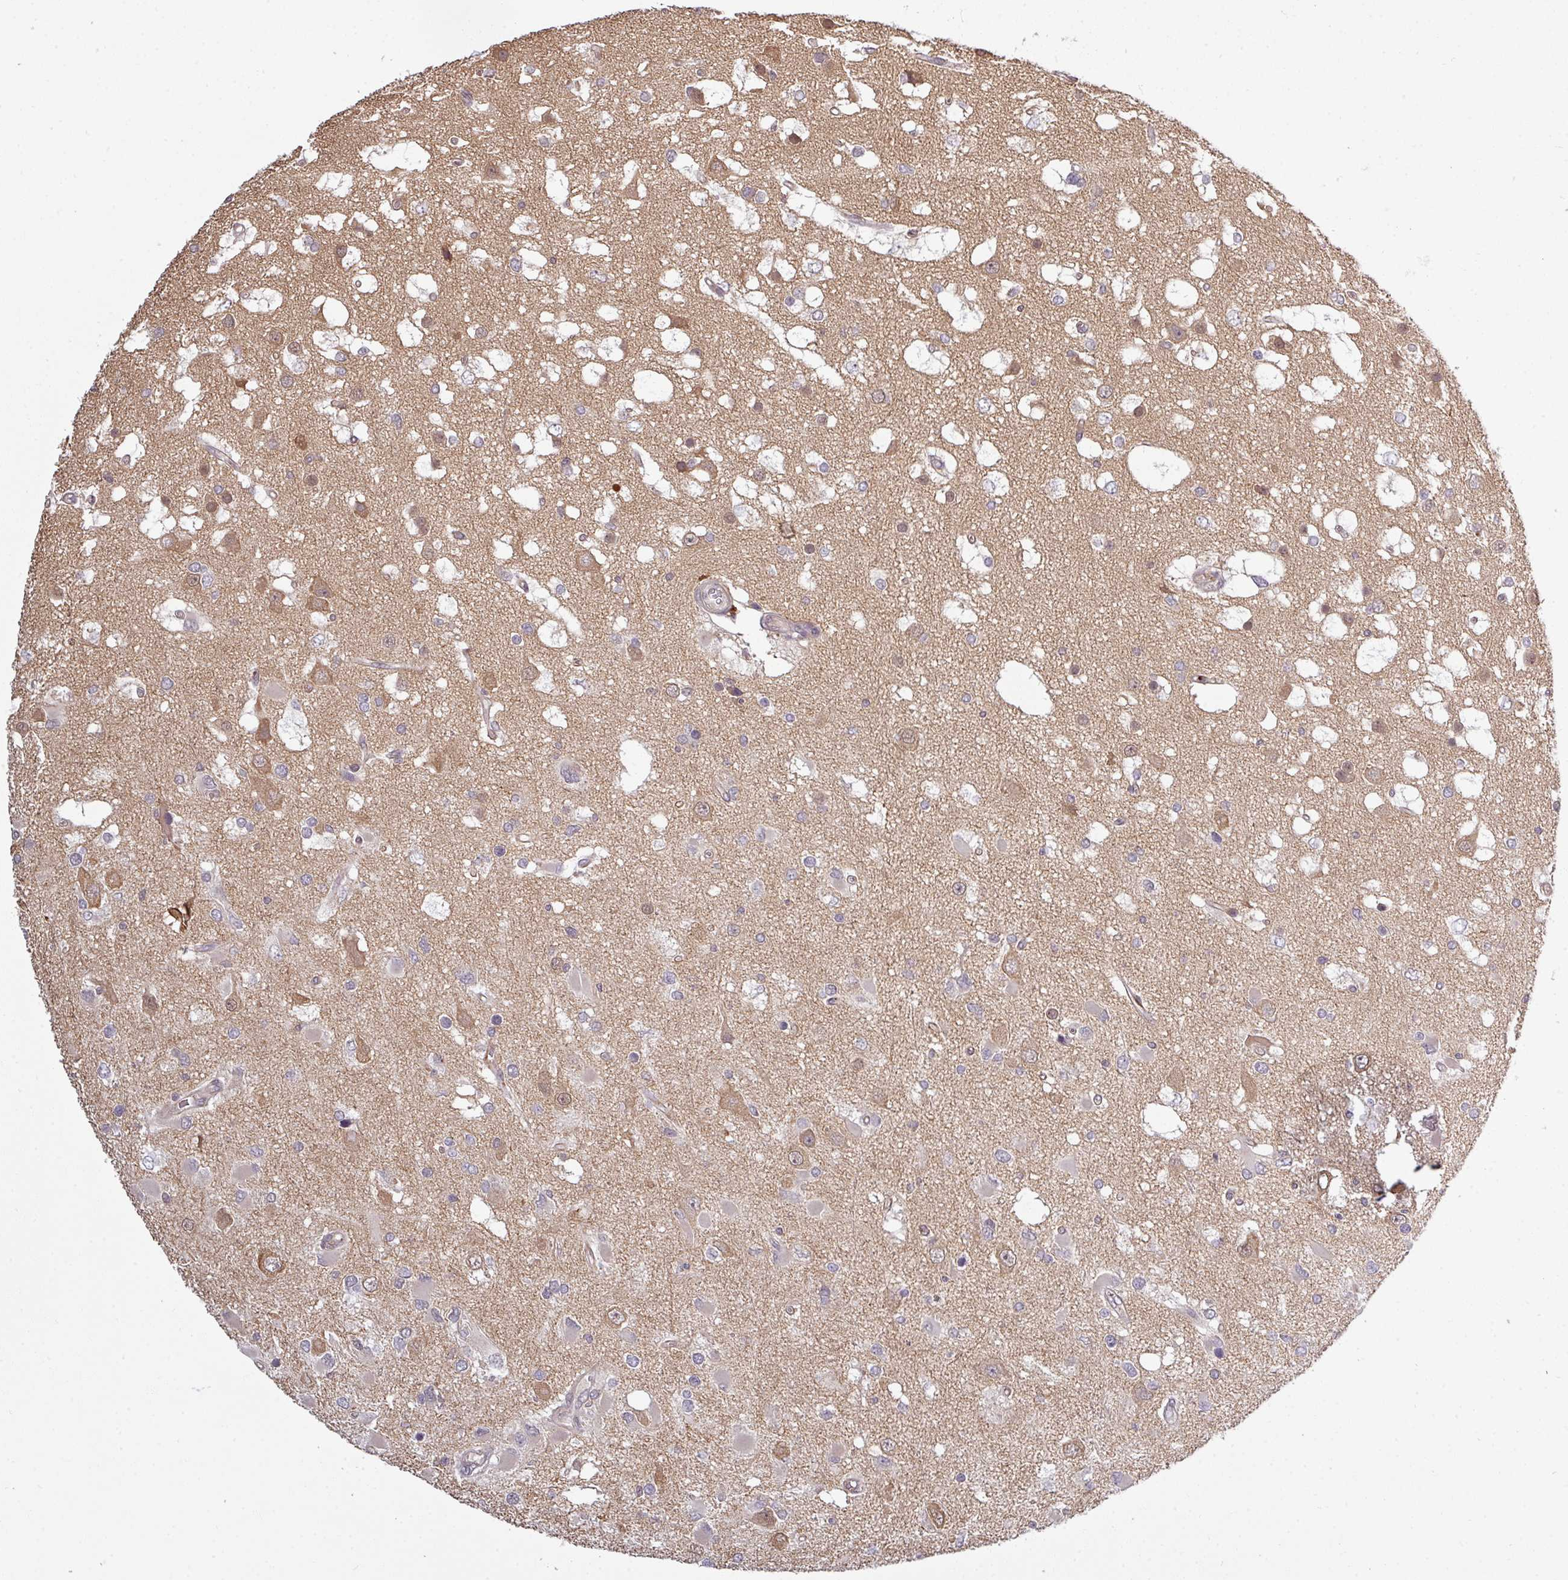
{"staining": {"intensity": "negative", "quantity": "none", "location": "none"}, "tissue": "glioma", "cell_type": "Tumor cells", "image_type": "cancer", "snomed": [{"axis": "morphology", "description": "Glioma, malignant, High grade"}, {"axis": "topography", "description": "Brain"}], "caption": "This is a photomicrograph of immunohistochemistry (IHC) staining of glioma, which shows no staining in tumor cells. The staining is performed using DAB brown chromogen with nuclei counter-stained in using hematoxylin.", "gene": "TUSC3", "patient": {"sex": "male", "age": 53}}